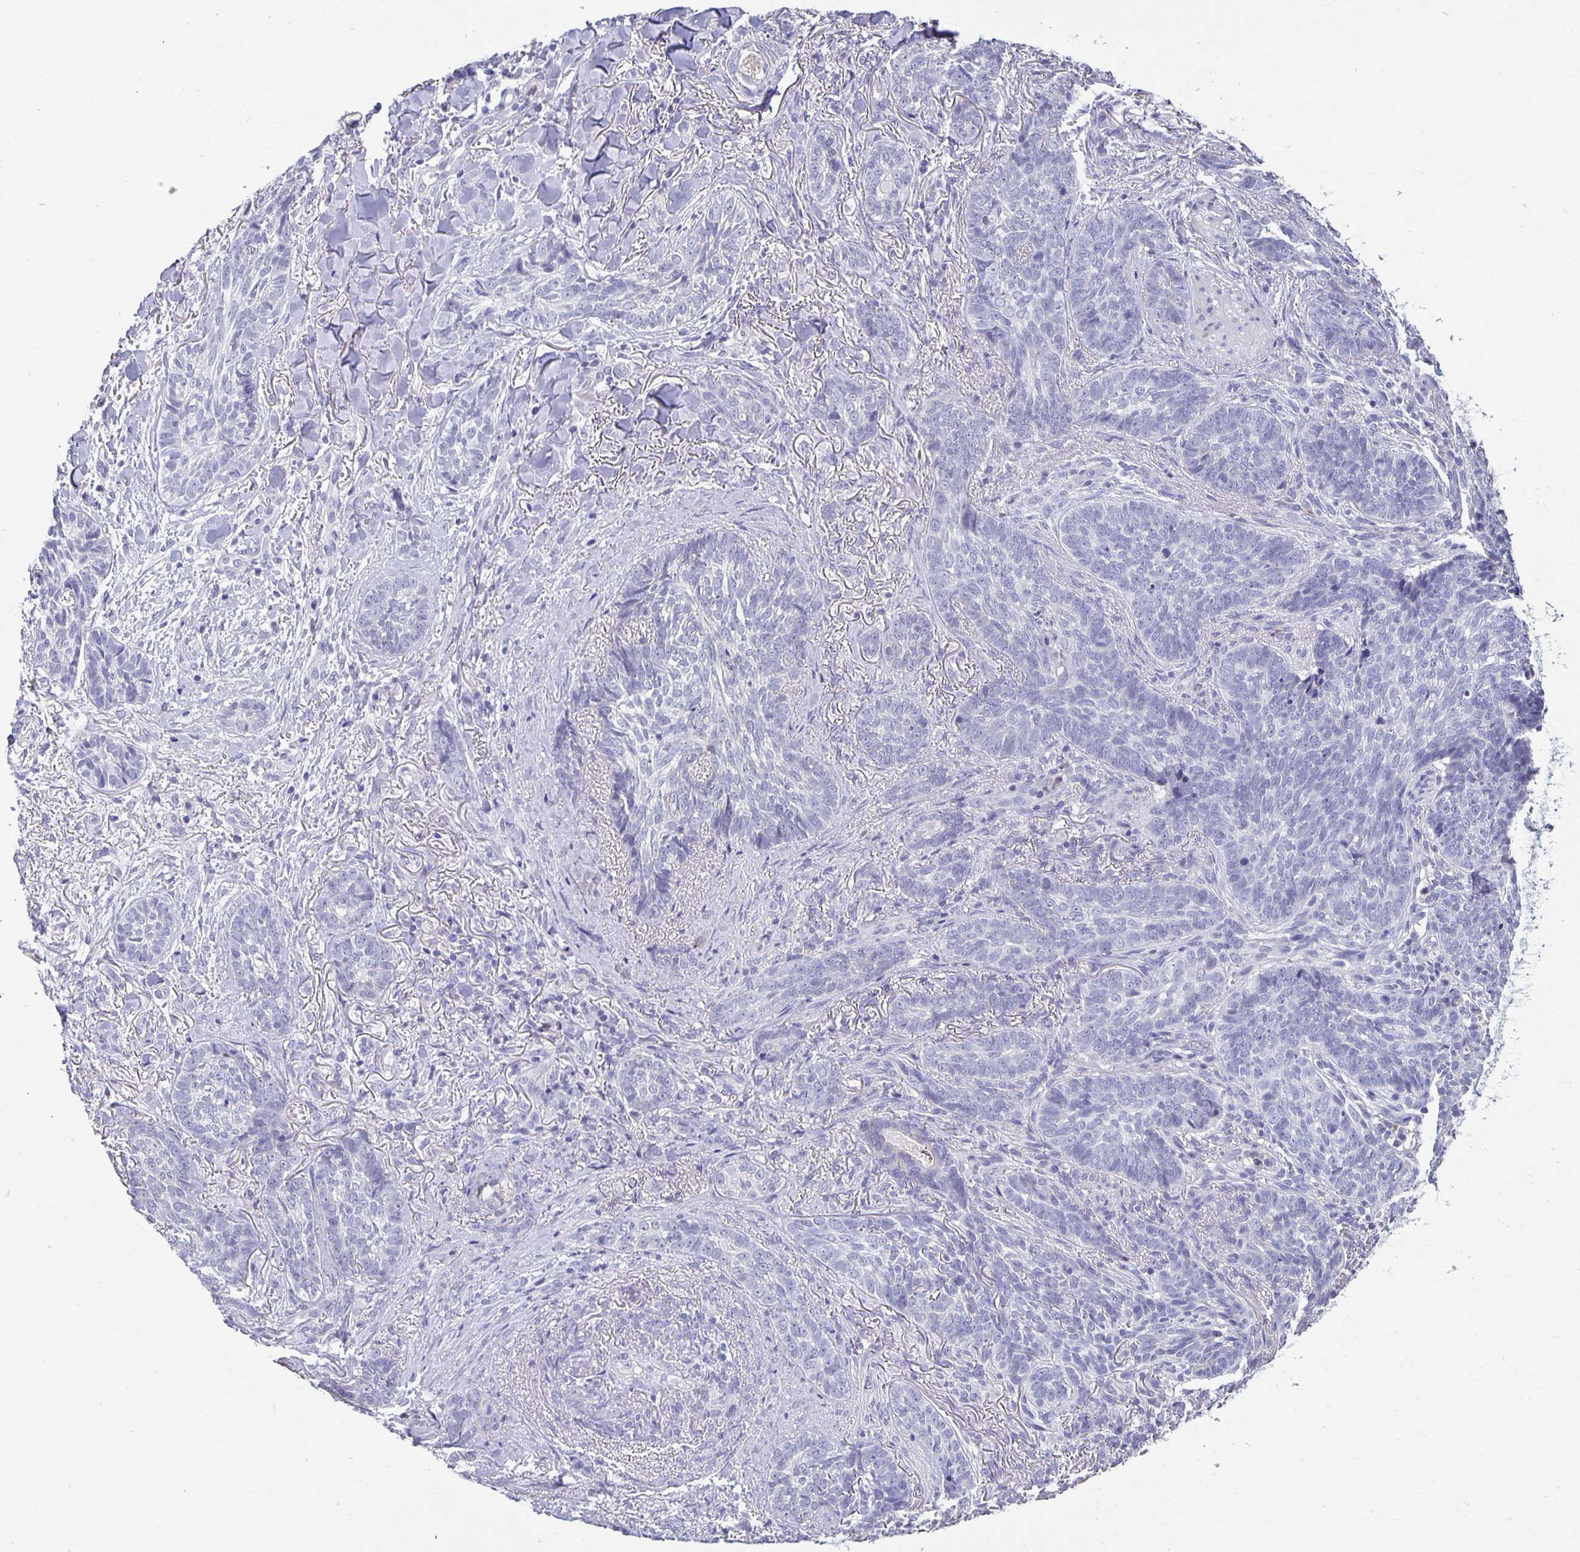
{"staining": {"intensity": "negative", "quantity": "none", "location": "none"}, "tissue": "skin cancer", "cell_type": "Tumor cells", "image_type": "cancer", "snomed": [{"axis": "morphology", "description": "Basal cell carcinoma"}, {"axis": "topography", "description": "Skin"}, {"axis": "topography", "description": "Skin of face"}], "caption": "Immunohistochemical staining of skin cancer (basal cell carcinoma) demonstrates no significant staining in tumor cells.", "gene": "GDF15", "patient": {"sex": "male", "age": 88}}